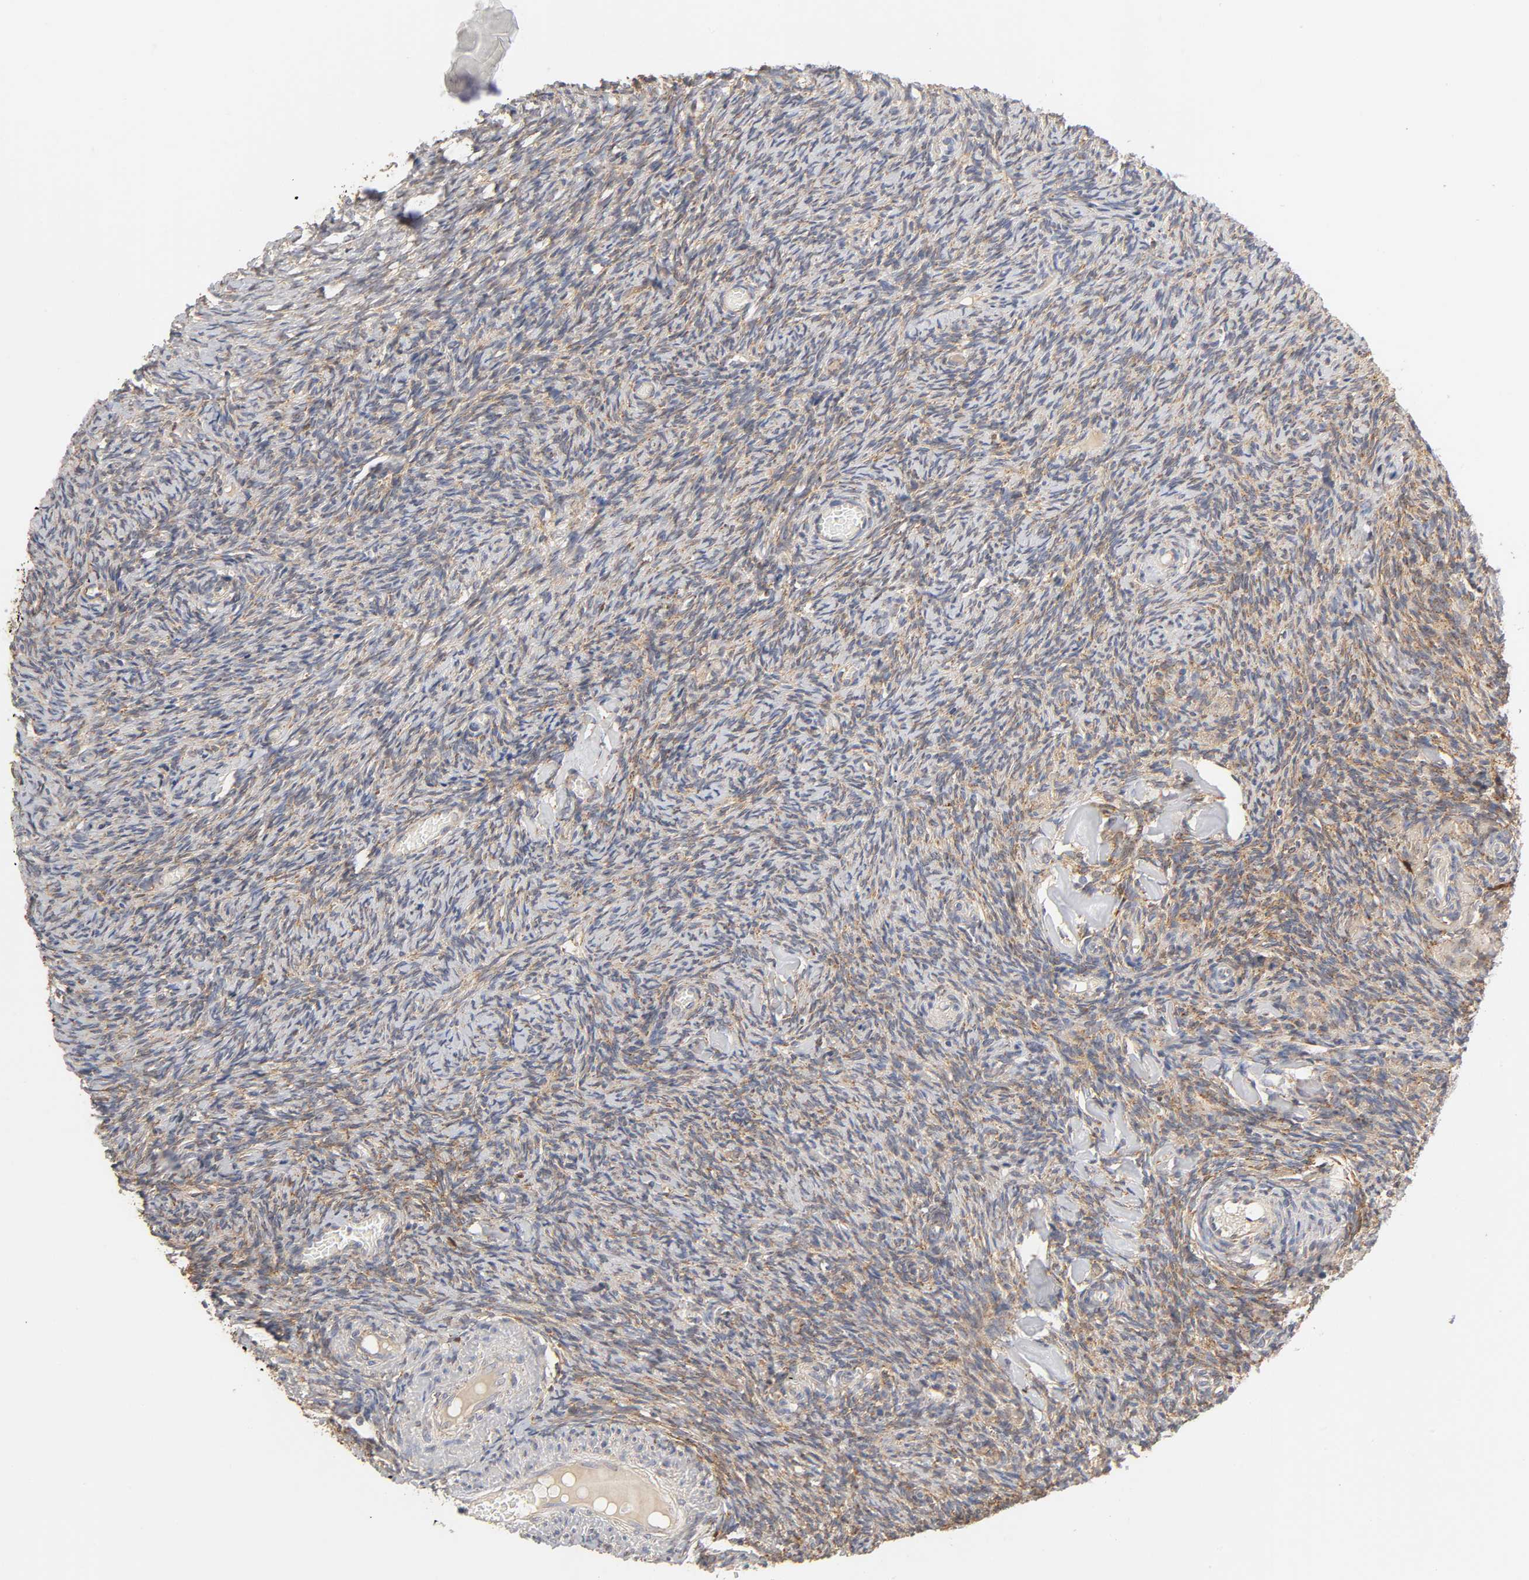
{"staining": {"intensity": "moderate", "quantity": "25%-75%", "location": "cytoplasmic/membranous"}, "tissue": "ovary", "cell_type": "Ovarian stroma cells", "image_type": "normal", "snomed": [{"axis": "morphology", "description": "Normal tissue, NOS"}, {"axis": "topography", "description": "Ovary"}], "caption": "A medium amount of moderate cytoplasmic/membranous positivity is seen in about 25%-75% of ovarian stroma cells in normal ovary. The protein is stained brown, and the nuclei are stained in blue (DAB IHC with brightfield microscopy, high magnification).", "gene": "ISG15", "patient": {"sex": "female", "age": 60}}